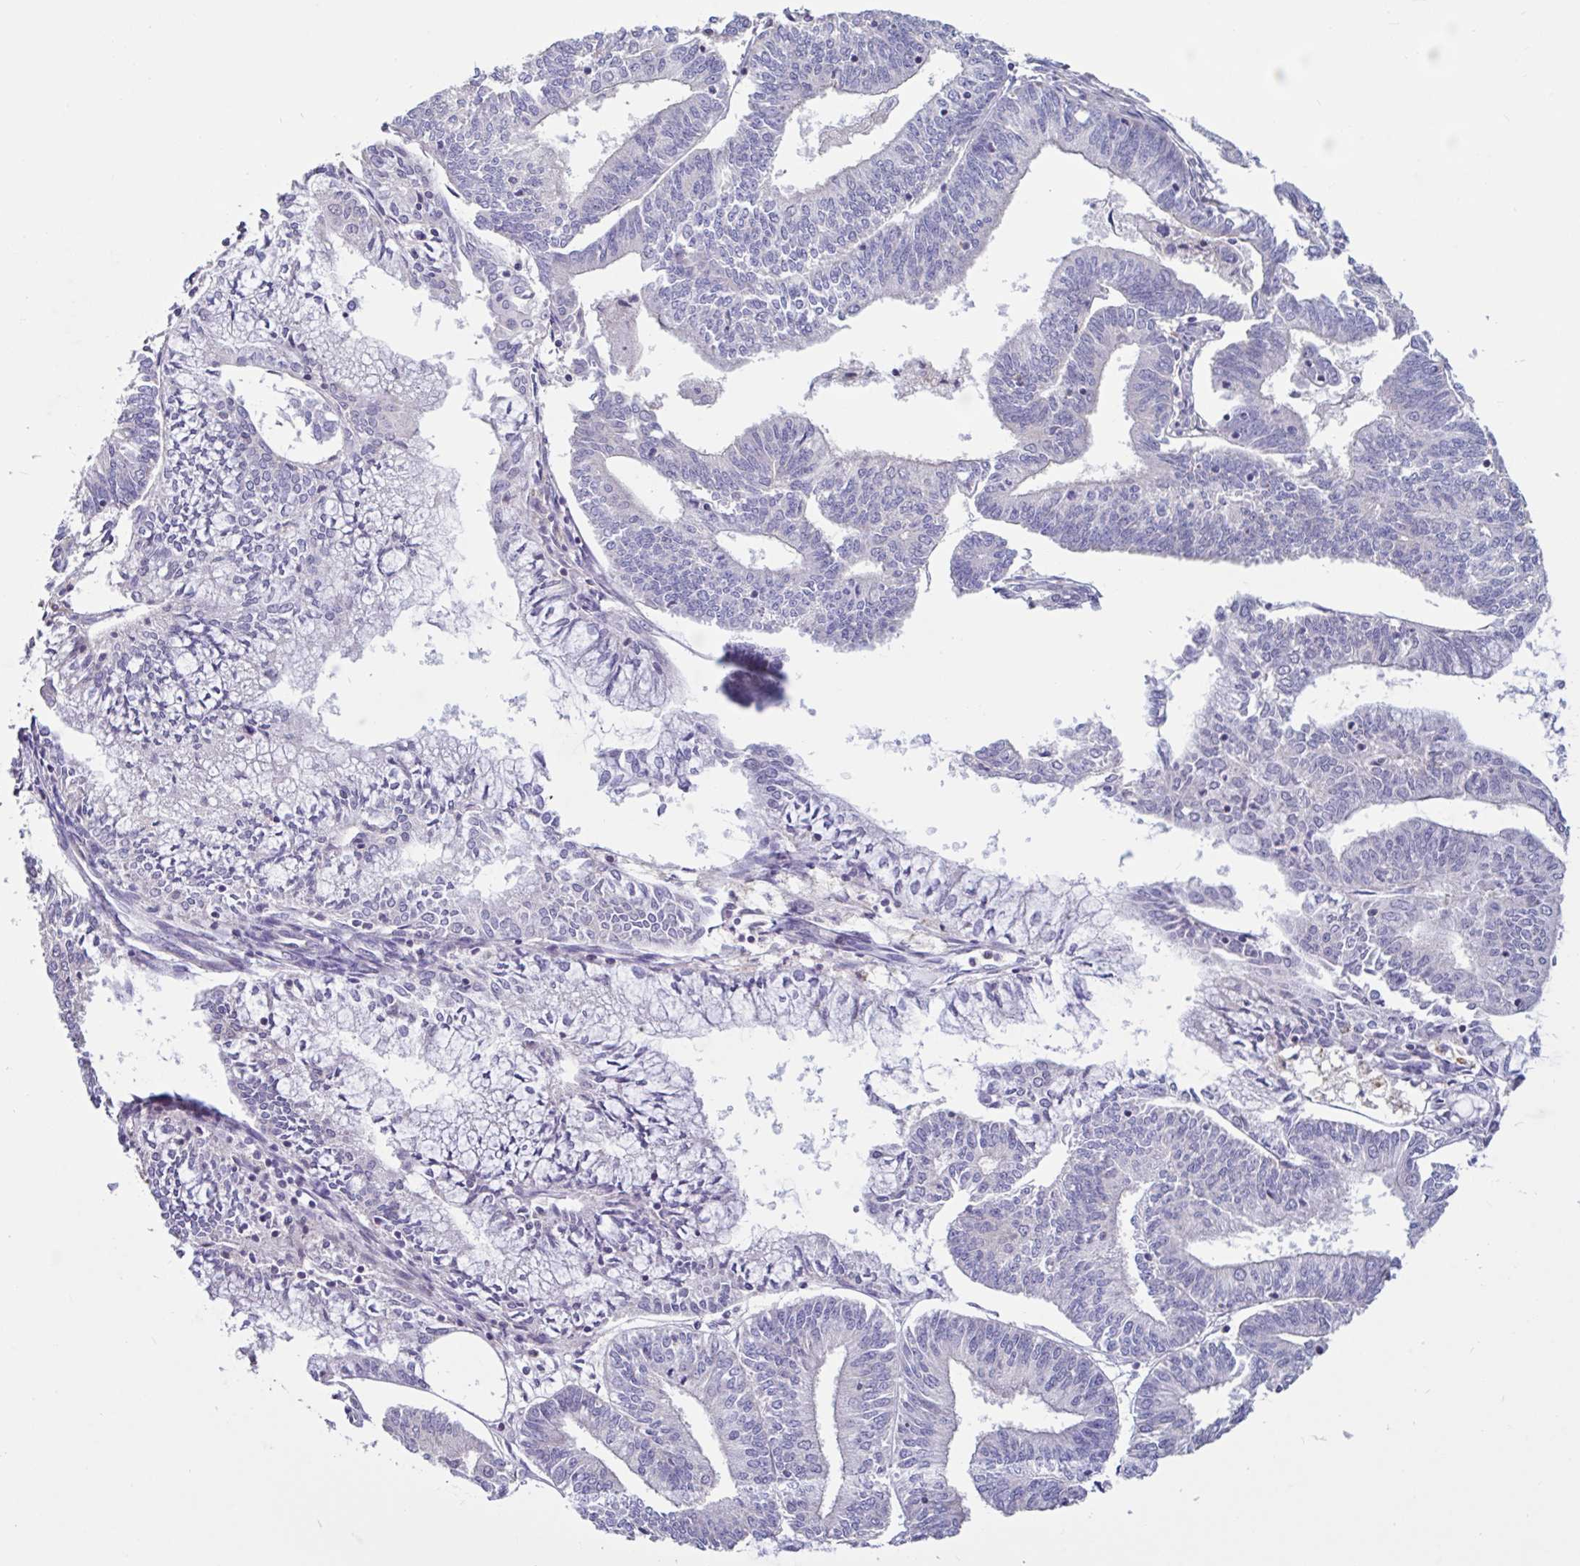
{"staining": {"intensity": "negative", "quantity": "none", "location": "none"}, "tissue": "endometrial cancer", "cell_type": "Tumor cells", "image_type": "cancer", "snomed": [{"axis": "morphology", "description": "Adenocarcinoma, NOS"}, {"axis": "topography", "description": "Endometrium"}], "caption": "DAB immunohistochemical staining of human endometrial cancer (adenocarcinoma) demonstrates no significant staining in tumor cells. (DAB (3,3'-diaminobenzidine) immunohistochemistry (IHC), high magnification).", "gene": "DDX39A", "patient": {"sex": "female", "age": 61}}